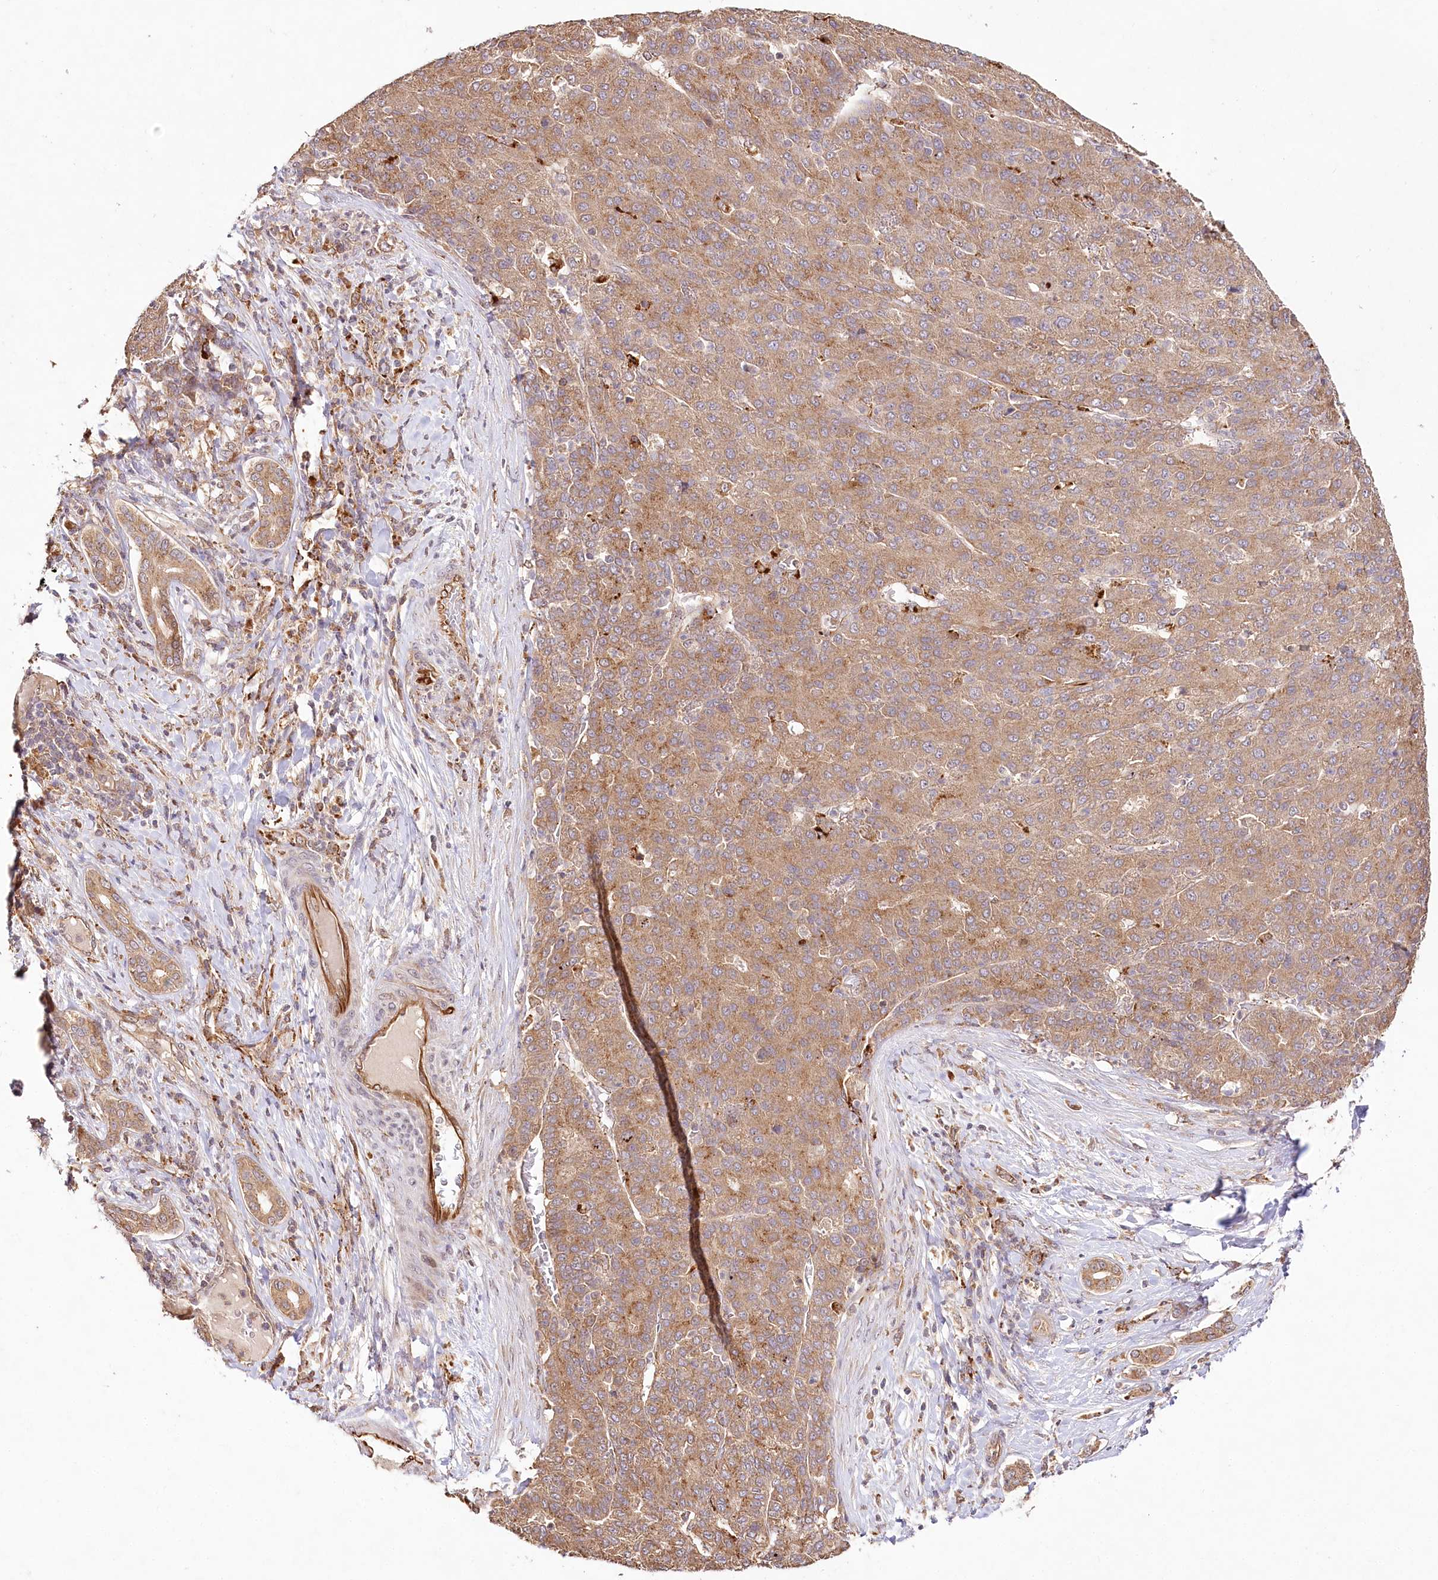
{"staining": {"intensity": "moderate", "quantity": ">75%", "location": "cytoplasmic/membranous"}, "tissue": "liver cancer", "cell_type": "Tumor cells", "image_type": "cancer", "snomed": [{"axis": "morphology", "description": "Carcinoma, Hepatocellular, NOS"}, {"axis": "topography", "description": "Liver"}], "caption": "Immunohistochemistry (IHC) staining of liver hepatocellular carcinoma, which displays medium levels of moderate cytoplasmic/membranous expression in approximately >75% of tumor cells indicating moderate cytoplasmic/membranous protein positivity. The staining was performed using DAB (3,3'-diaminobenzidine) (brown) for protein detection and nuclei were counterstained in hematoxylin (blue).", "gene": "DMXL1", "patient": {"sex": "male", "age": 65}}